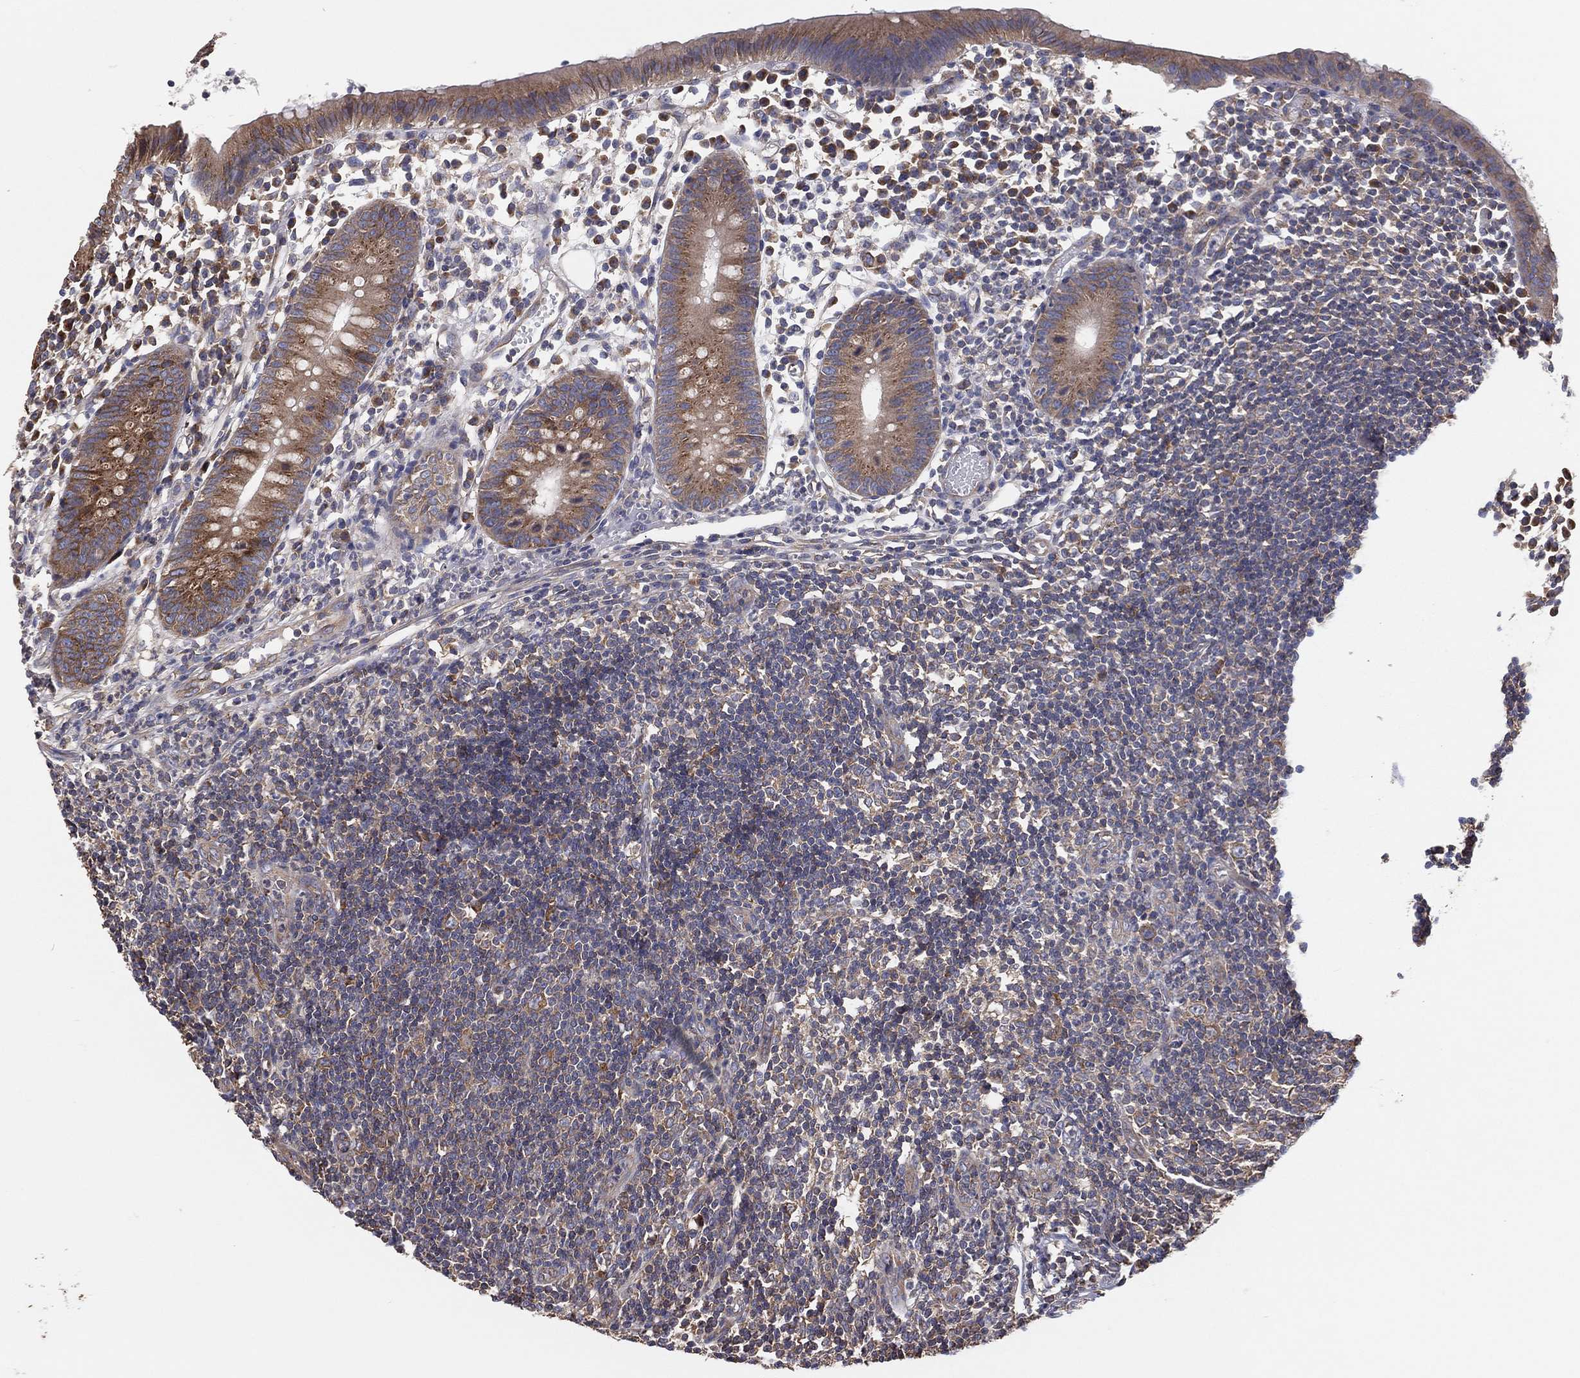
{"staining": {"intensity": "moderate", "quantity": "25%-75%", "location": "cytoplasmic/membranous"}, "tissue": "appendix", "cell_type": "Glandular cells", "image_type": "normal", "snomed": [{"axis": "morphology", "description": "Normal tissue, NOS"}, {"axis": "topography", "description": "Appendix"}], "caption": "High-power microscopy captured an IHC histopathology image of normal appendix, revealing moderate cytoplasmic/membranous positivity in about 25%-75% of glandular cells.", "gene": "EIF2B5", "patient": {"sex": "female", "age": 40}}